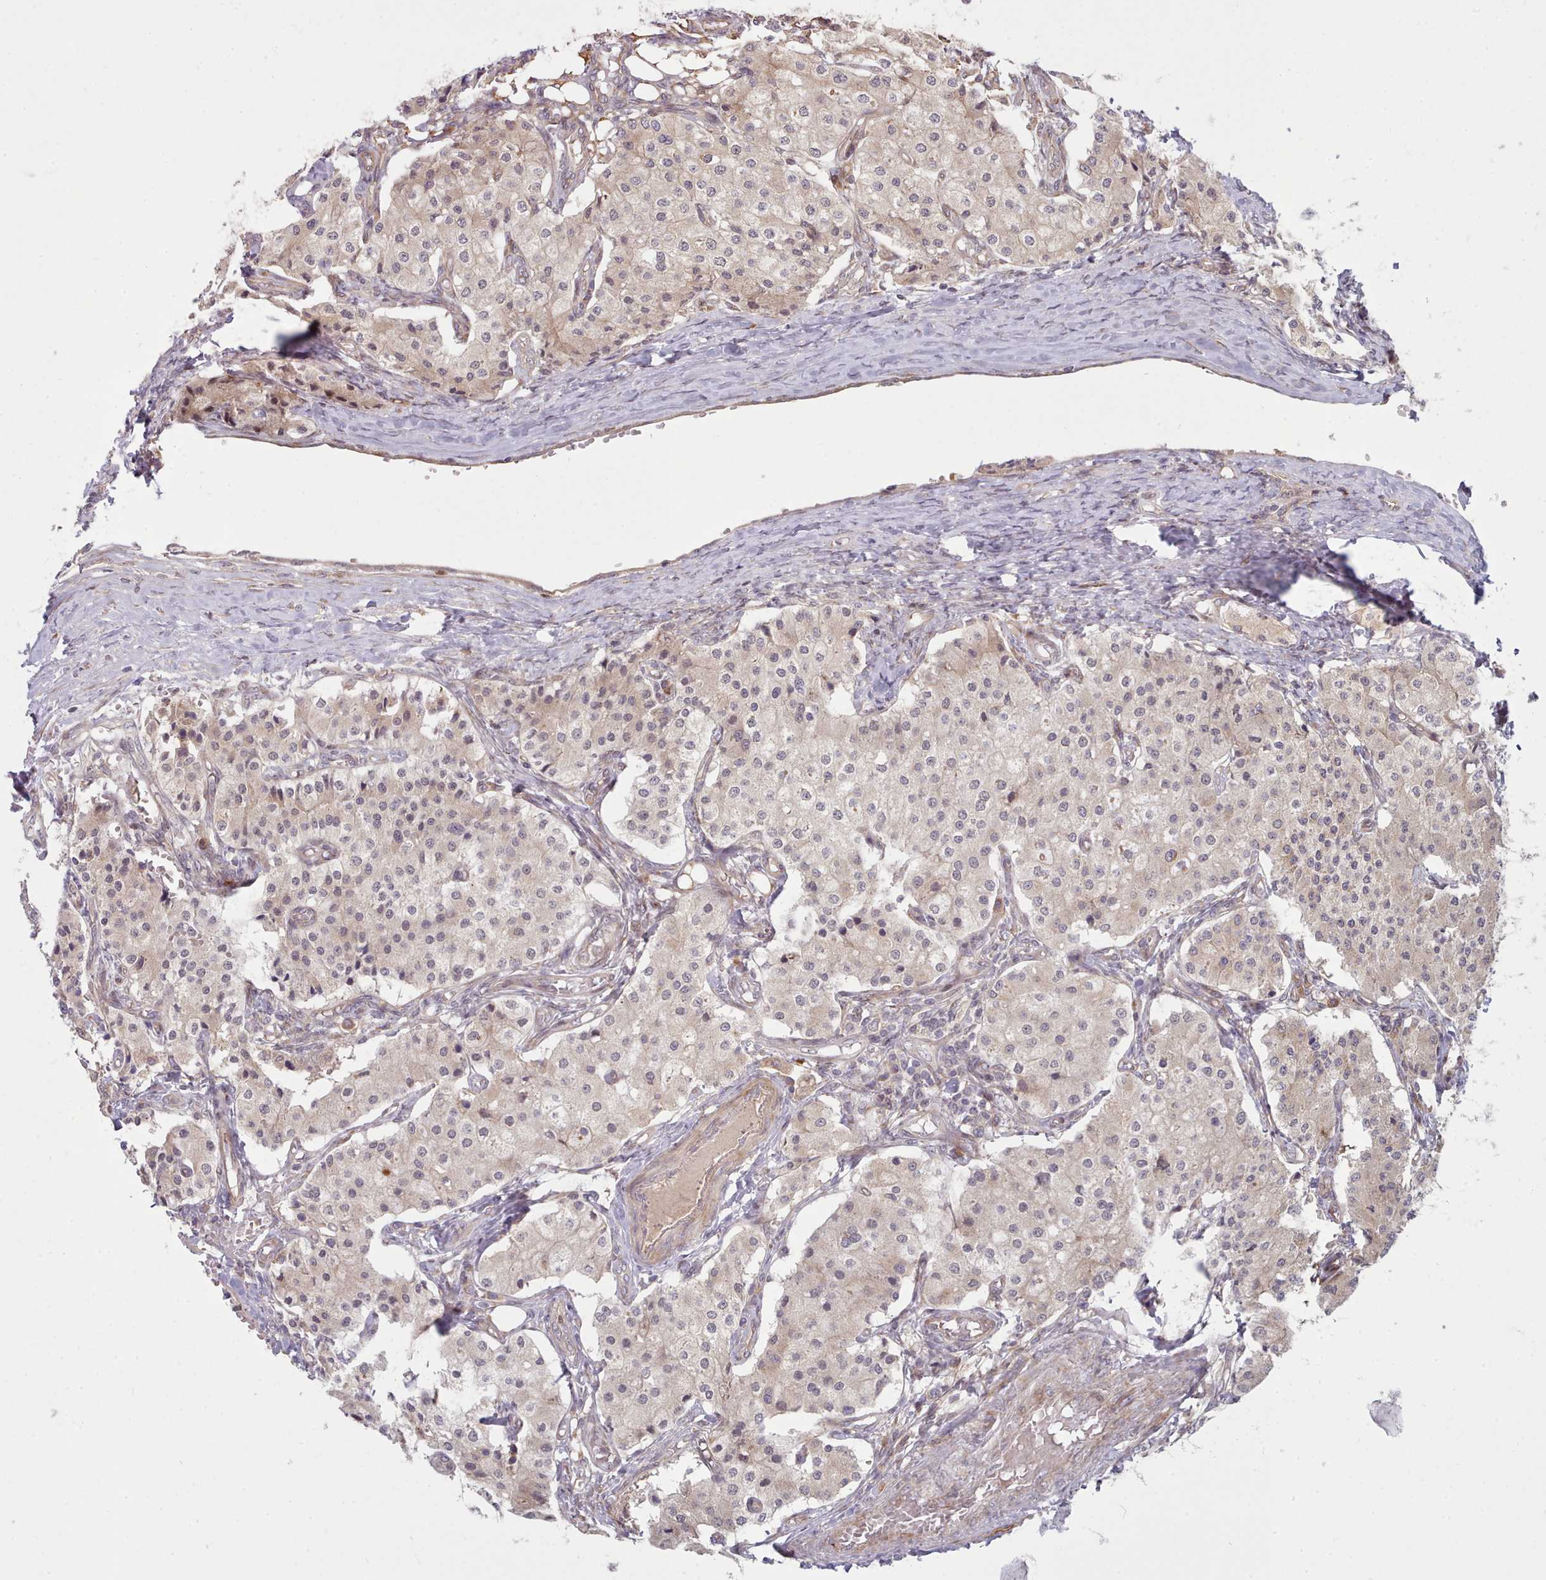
{"staining": {"intensity": "weak", "quantity": "25%-75%", "location": "cytoplasmic/membranous"}, "tissue": "carcinoid", "cell_type": "Tumor cells", "image_type": "cancer", "snomed": [{"axis": "morphology", "description": "Carcinoid, malignant, NOS"}, {"axis": "topography", "description": "Colon"}], "caption": "Weak cytoplasmic/membranous staining is seen in about 25%-75% of tumor cells in malignant carcinoid. (Stains: DAB (3,3'-diaminobenzidine) in brown, nuclei in blue, Microscopy: brightfield microscopy at high magnification).", "gene": "TRIM26", "patient": {"sex": "female", "age": 52}}